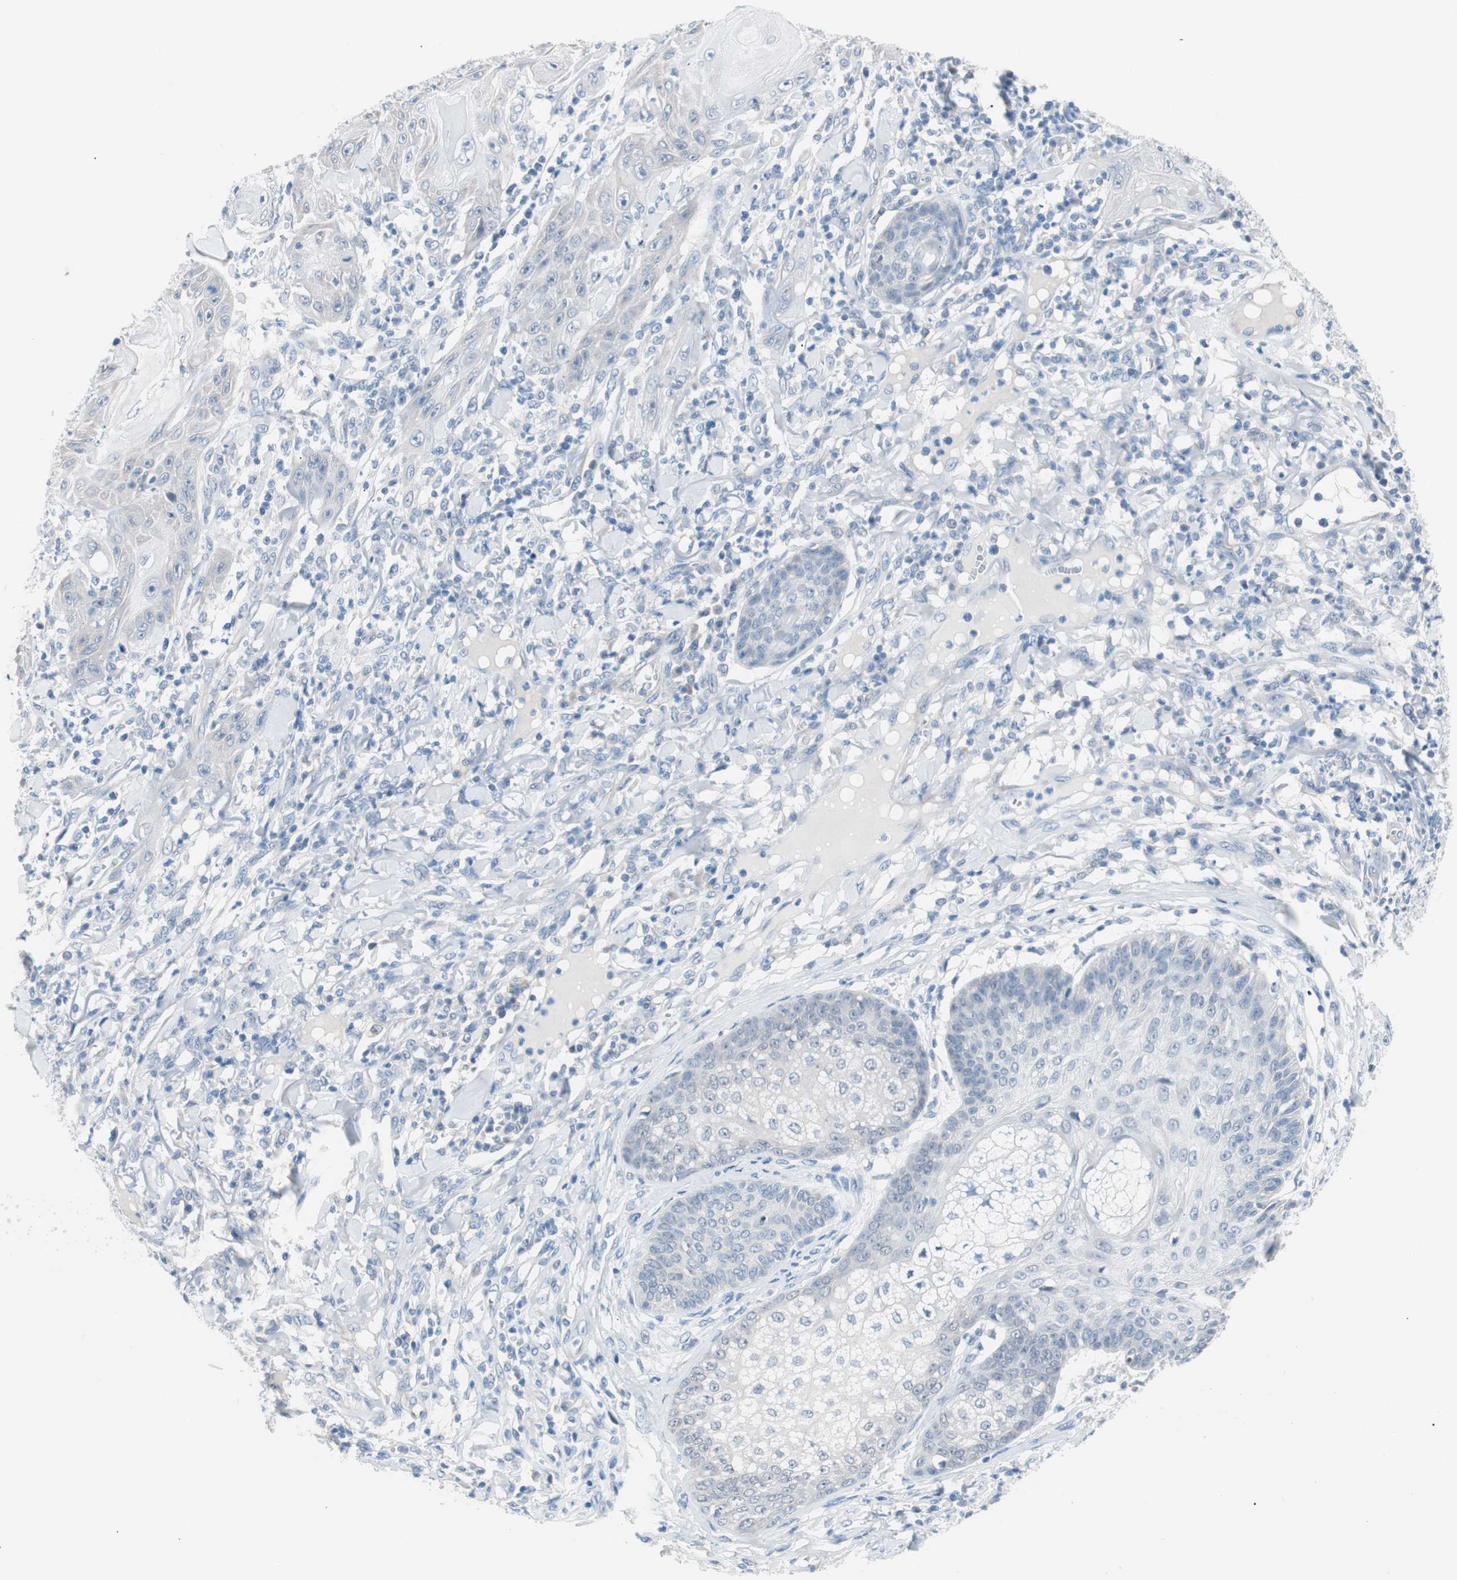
{"staining": {"intensity": "negative", "quantity": "none", "location": "none"}, "tissue": "skin cancer", "cell_type": "Tumor cells", "image_type": "cancer", "snomed": [{"axis": "morphology", "description": "Squamous cell carcinoma, NOS"}, {"axis": "topography", "description": "Skin"}], "caption": "Image shows no significant protein expression in tumor cells of squamous cell carcinoma (skin).", "gene": "VIL1", "patient": {"sex": "female", "age": 78}}